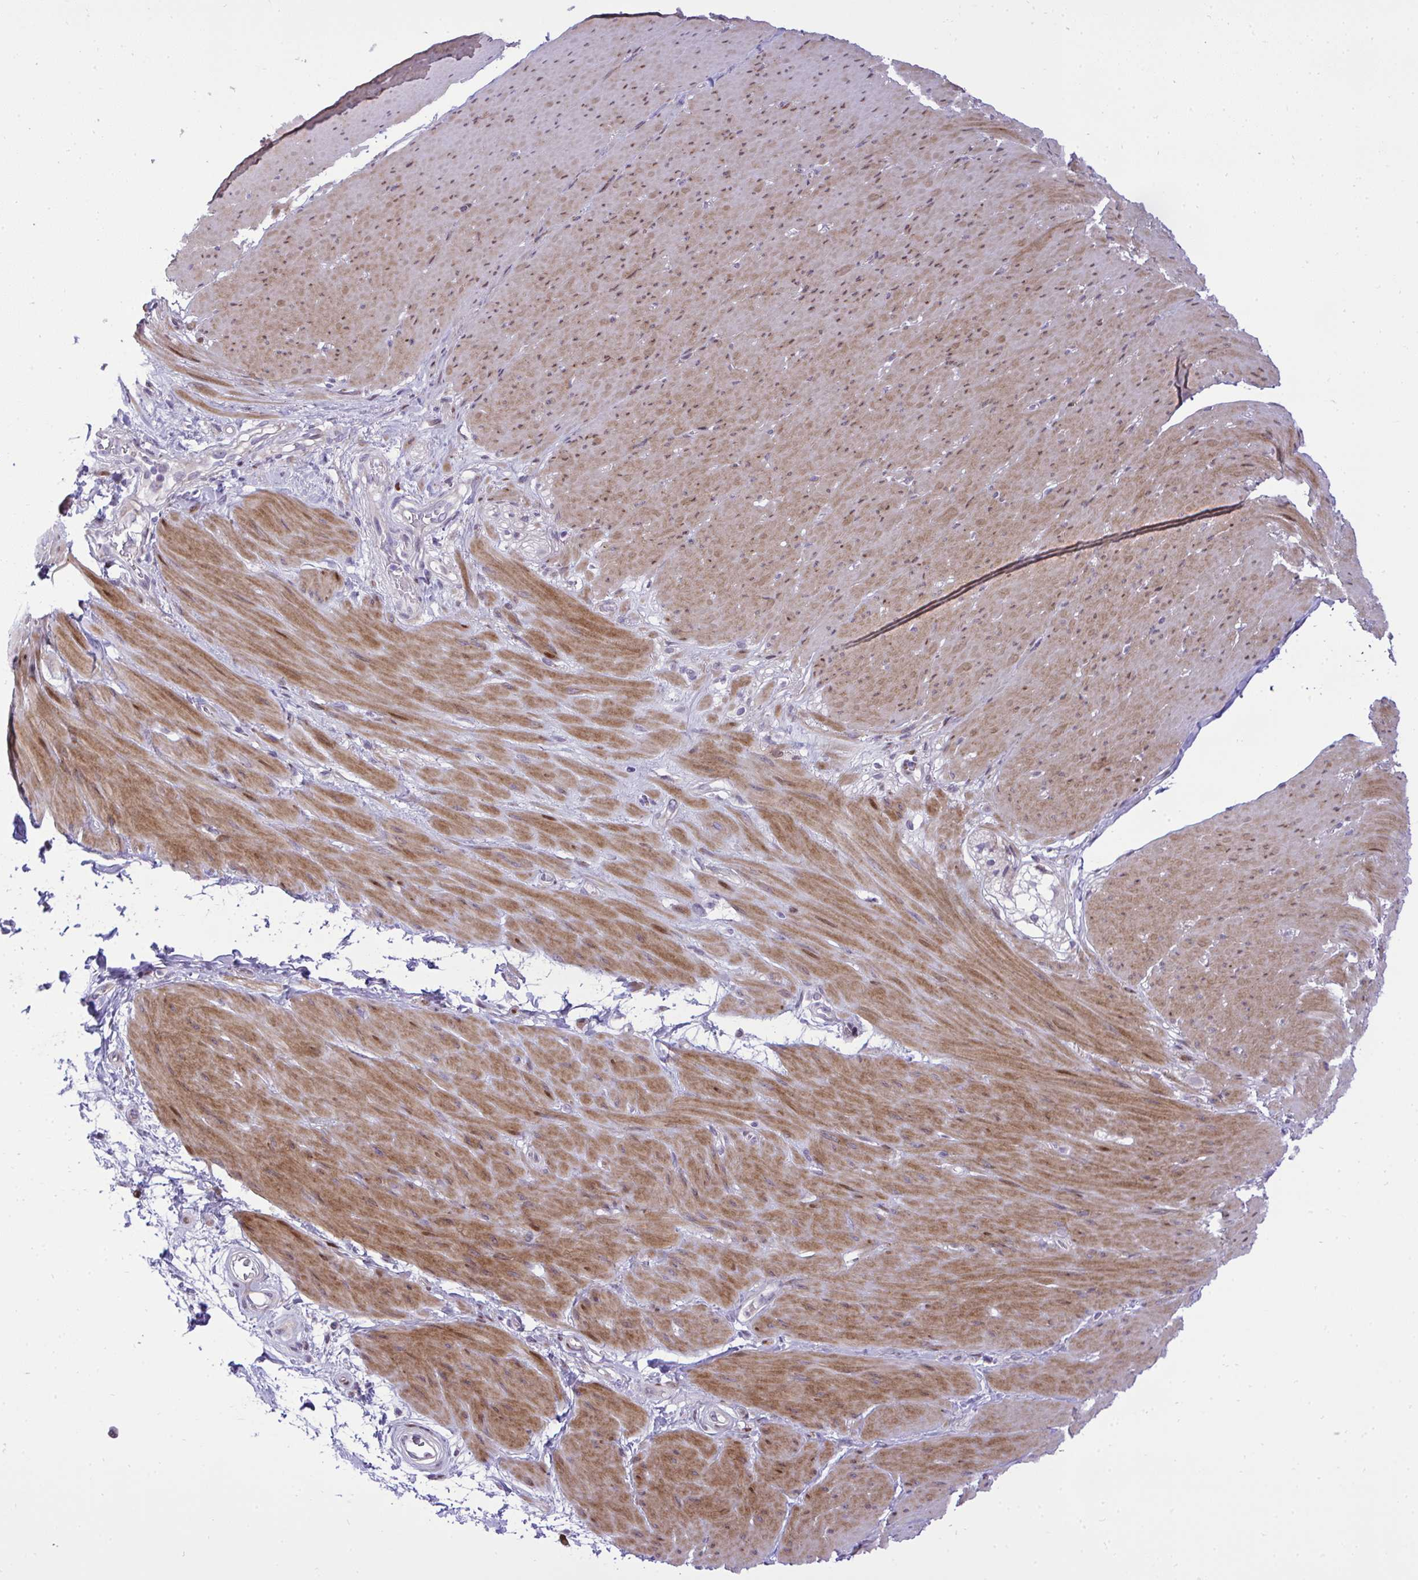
{"staining": {"intensity": "moderate", "quantity": ">75%", "location": "cytoplasmic/membranous,nuclear"}, "tissue": "smooth muscle", "cell_type": "Smooth muscle cells", "image_type": "normal", "snomed": [{"axis": "morphology", "description": "Normal tissue, NOS"}, {"axis": "topography", "description": "Smooth muscle"}, {"axis": "topography", "description": "Rectum"}], "caption": "Protein staining by IHC exhibits moderate cytoplasmic/membranous,nuclear staining in about >75% of smooth muscle cells in unremarkable smooth muscle.", "gene": "CASTOR2", "patient": {"sex": "male", "age": 53}}